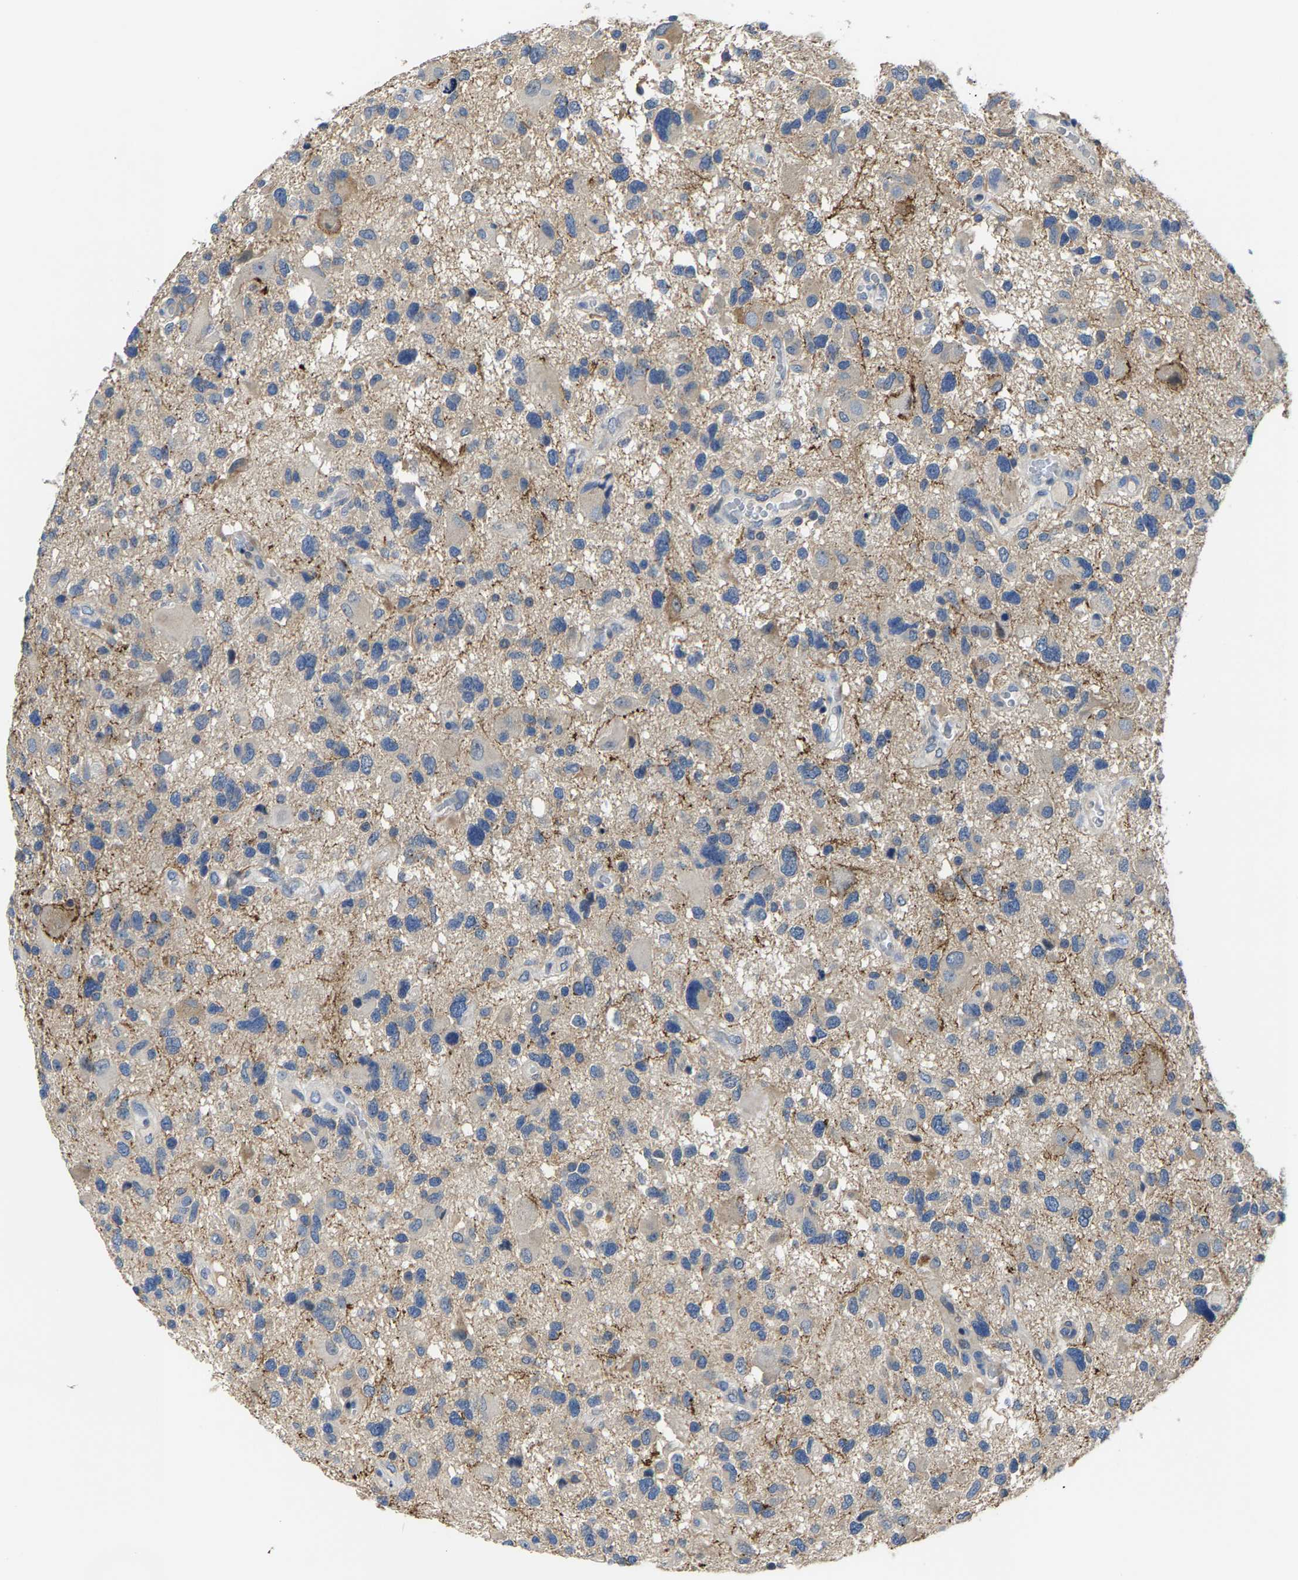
{"staining": {"intensity": "weak", "quantity": "<25%", "location": "cytoplasmic/membranous"}, "tissue": "glioma", "cell_type": "Tumor cells", "image_type": "cancer", "snomed": [{"axis": "morphology", "description": "Glioma, malignant, High grade"}, {"axis": "topography", "description": "Brain"}], "caption": "Immunohistochemistry image of glioma stained for a protein (brown), which shows no expression in tumor cells.", "gene": "AGBL3", "patient": {"sex": "male", "age": 33}}